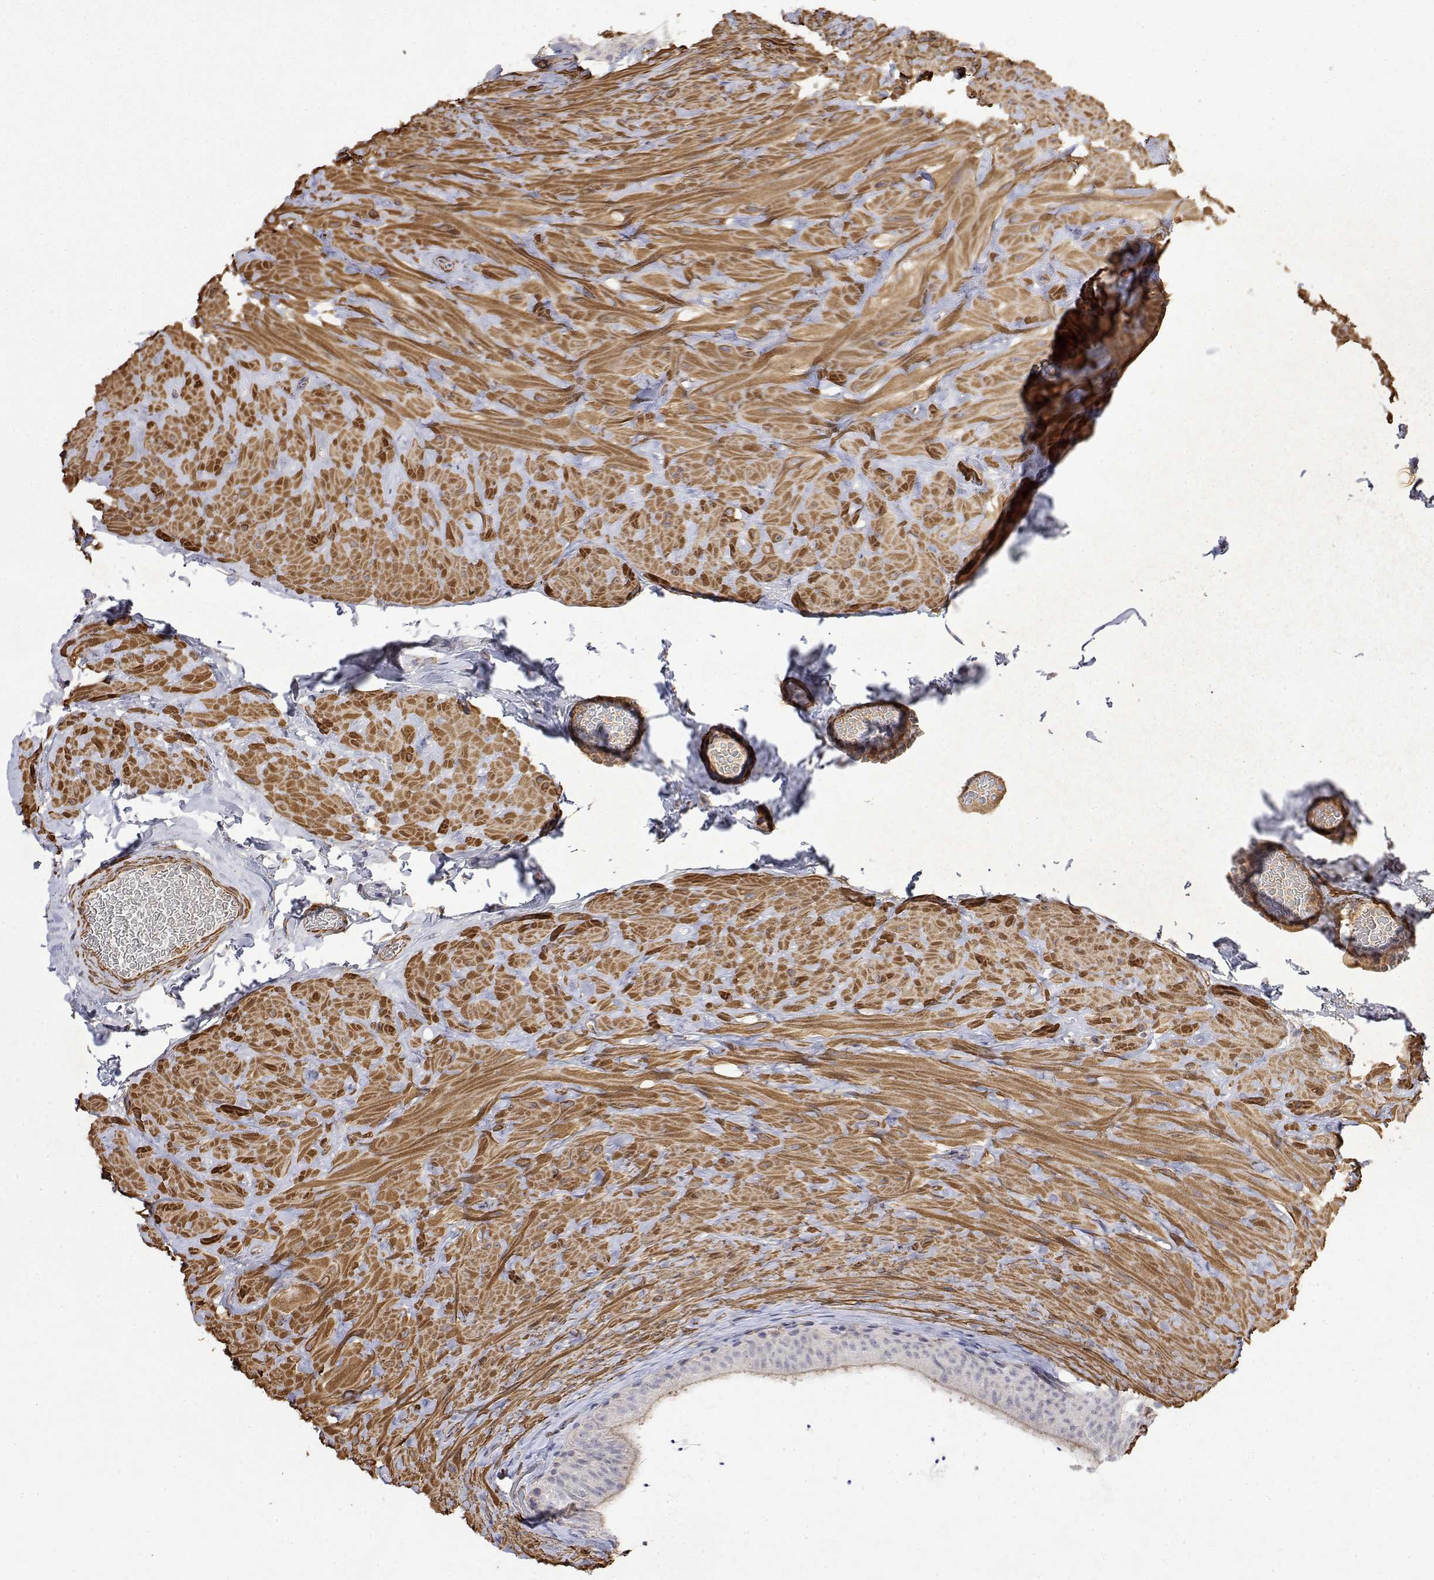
{"staining": {"intensity": "negative", "quantity": "none", "location": "none"}, "tissue": "epididymis", "cell_type": "Glandular cells", "image_type": "normal", "snomed": [{"axis": "morphology", "description": "Normal tissue, NOS"}, {"axis": "topography", "description": "Epididymis, spermatic cord, NOS"}, {"axis": "topography", "description": "Epididymis"}], "caption": "A micrograph of epididymis stained for a protein displays no brown staining in glandular cells.", "gene": "SOWAHD", "patient": {"sex": "male", "age": 31}}